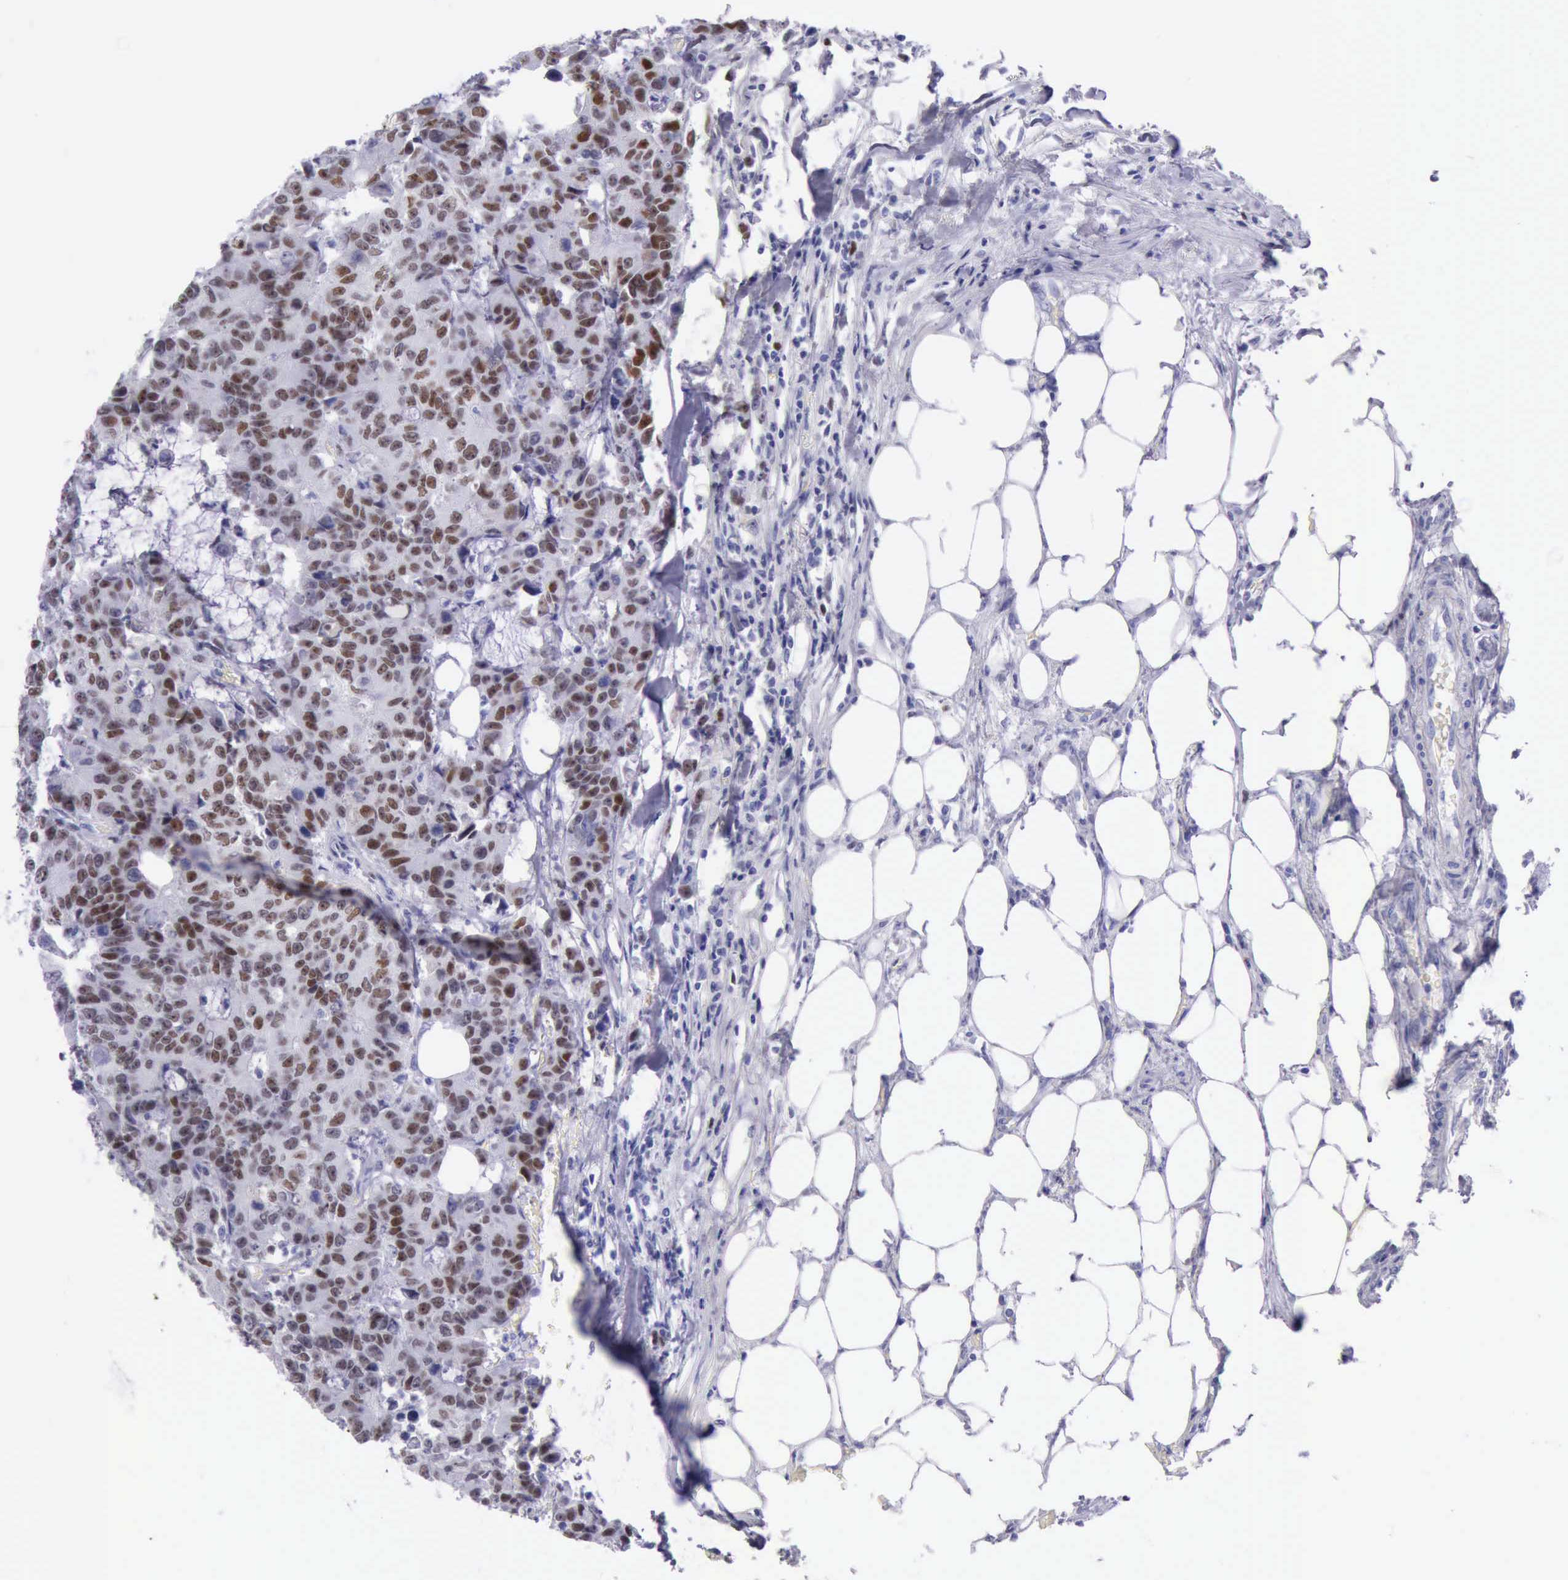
{"staining": {"intensity": "strong", "quantity": ">75%", "location": "nuclear"}, "tissue": "colorectal cancer", "cell_type": "Tumor cells", "image_type": "cancer", "snomed": [{"axis": "morphology", "description": "Adenocarcinoma, NOS"}, {"axis": "topography", "description": "Colon"}], "caption": "Protein staining of colorectal cancer (adenocarcinoma) tissue demonstrates strong nuclear expression in approximately >75% of tumor cells.", "gene": "MCM2", "patient": {"sex": "female", "age": 86}}